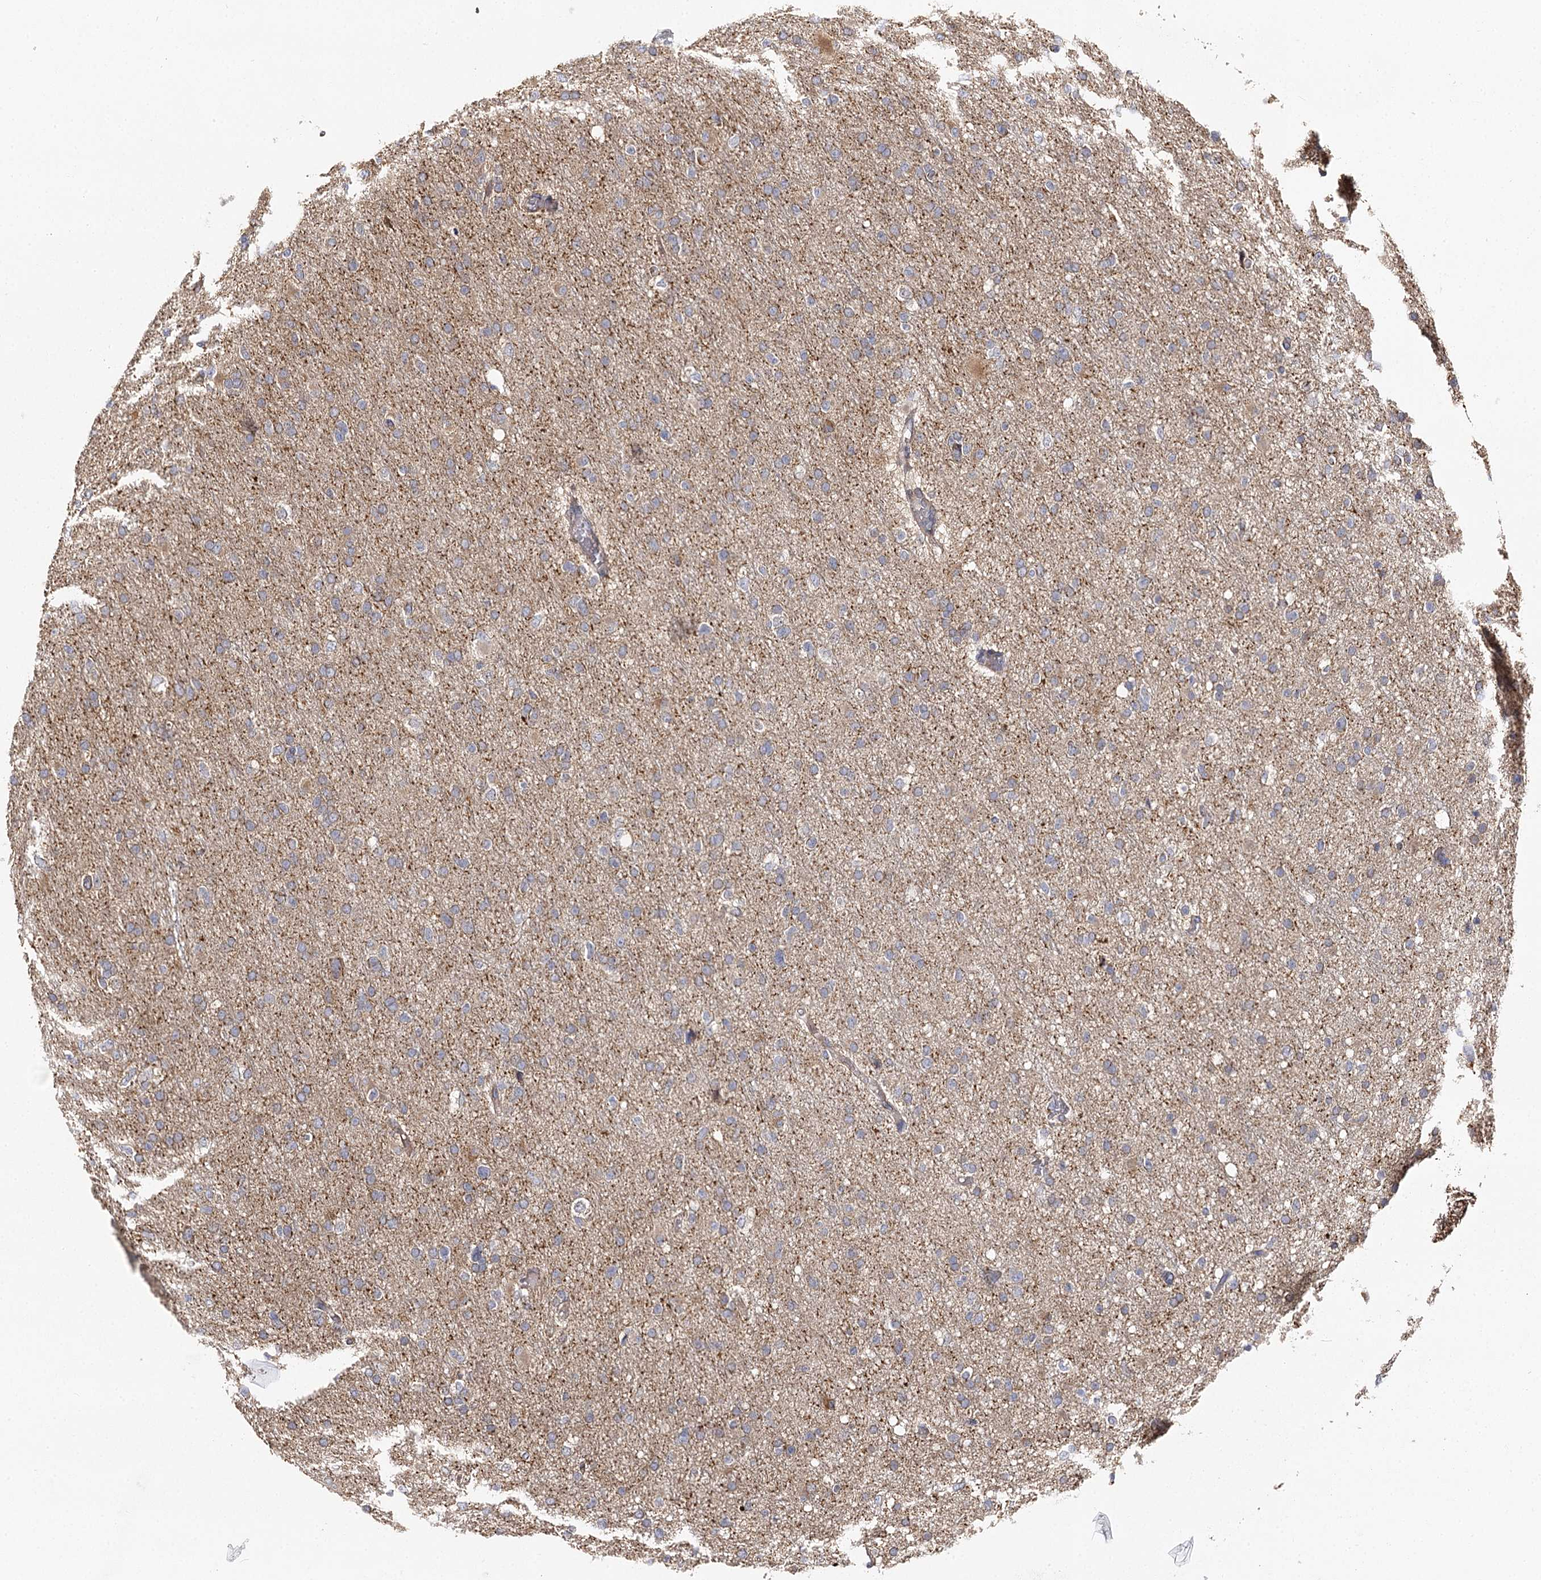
{"staining": {"intensity": "weak", "quantity": "<25%", "location": "cytoplasmic/membranous"}, "tissue": "glioma", "cell_type": "Tumor cells", "image_type": "cancer", "snomed": [{"axis": "morphology", "description": "Glioma, malignant, High grade"}, {"axis": "topography", "description": "Cerebral cortex"}], "caption": "Immunohistochemistry of glioma shows no positivity in tumor cells. Nuclei are stained in blue.", "gene": "SEC24B", "patient": {"sex": "female", "age": 36}}